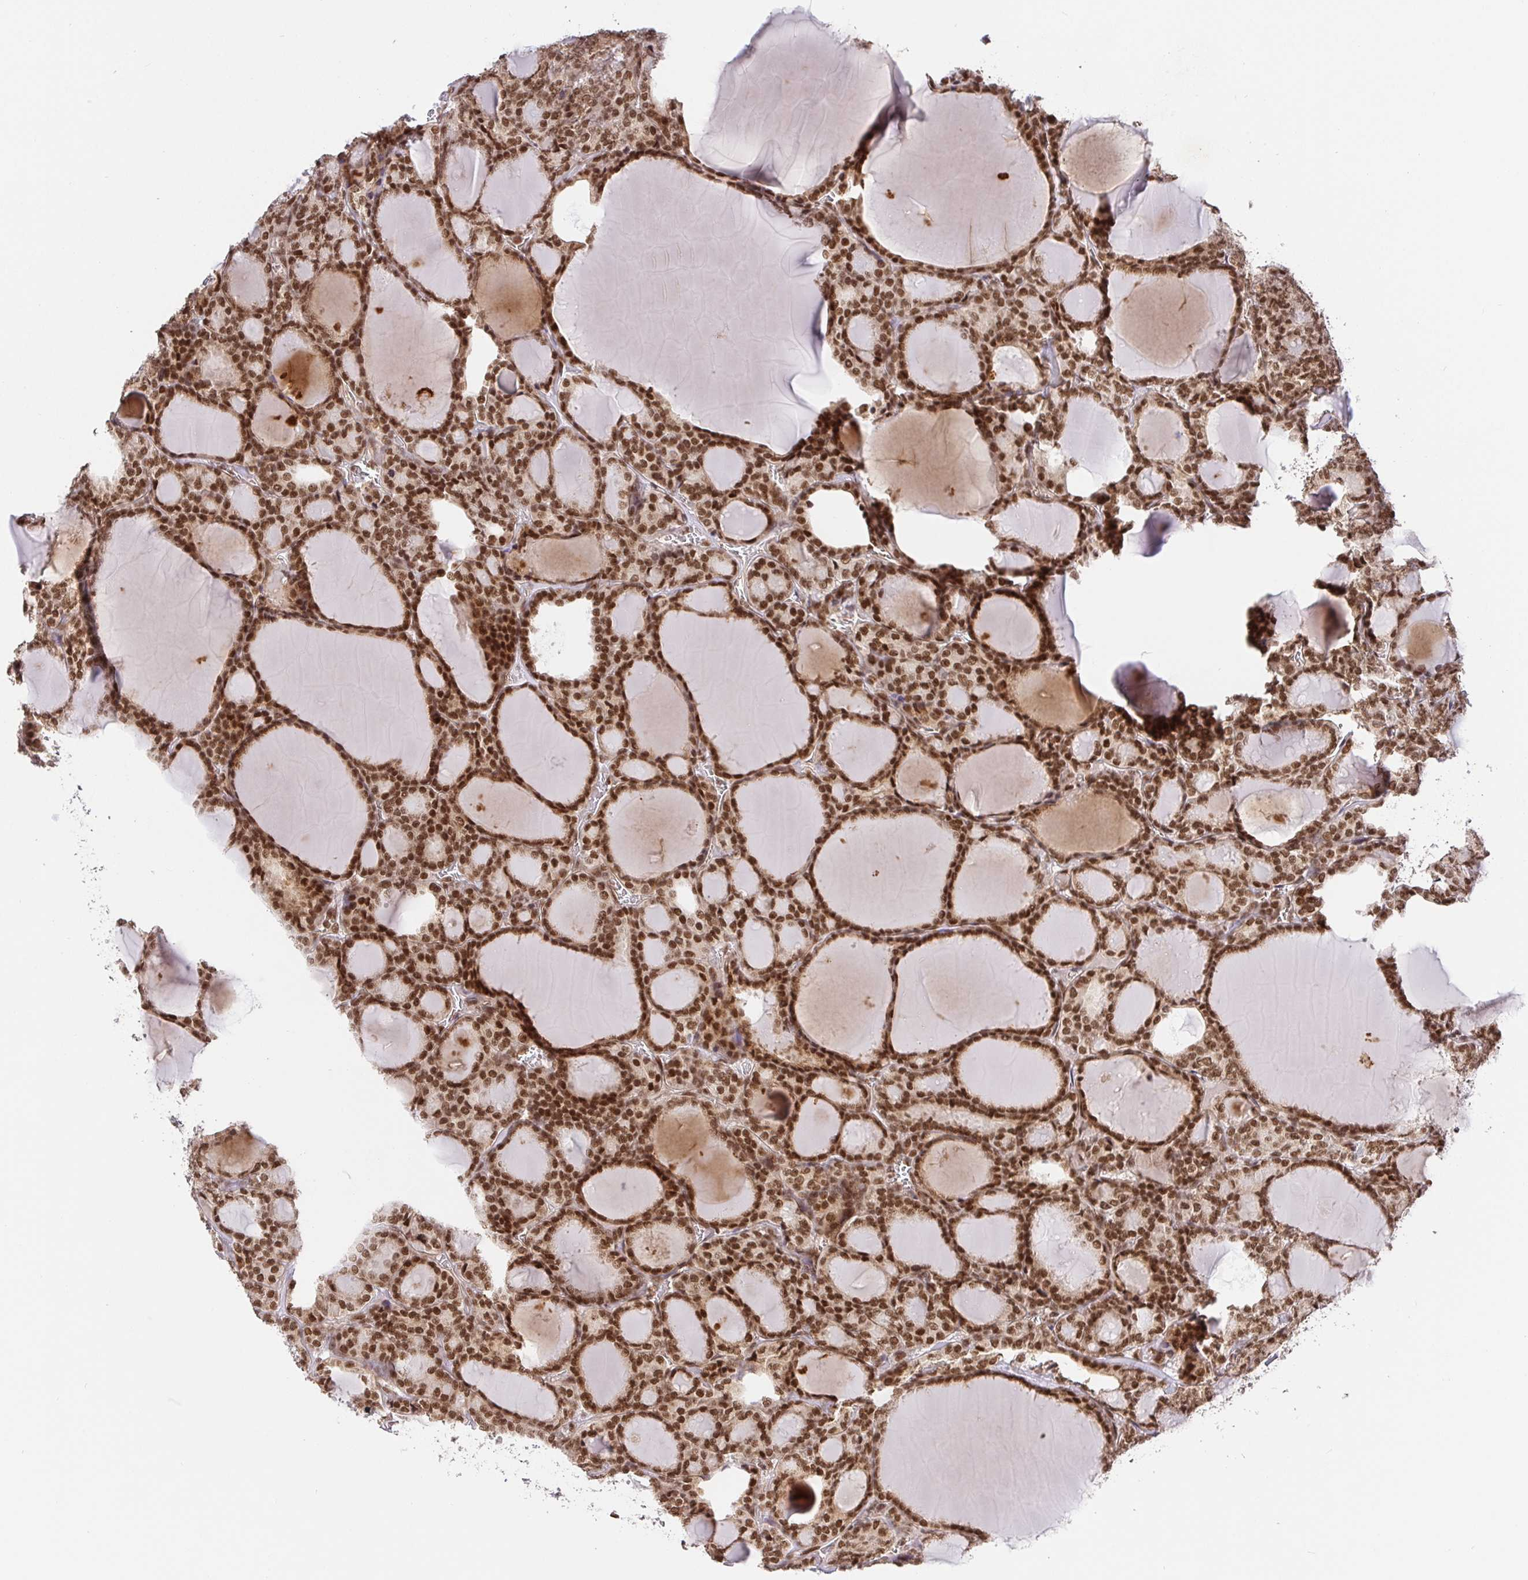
{"staining": {"intensity": "moderate", "quantity": ">75%", "location": "nuclear"}, "tissue": "thyroid cancer", "cell_type": "Tumor cells", "image_type": "cancer", "snomed": [{"axis": "morphology", "description": "Follicular adenoma carcinoma, NOS"}, {"axis": "topography", "description": "Thyroid gland"}], "caption": "The immunohistochemical stain highlights moderate nuclear expression in tumor cells of thyroid cancer tissue. The protein is shown in brown color, while the nuclei are stained blue.", "gene": "USF1", "patient": {"sex": "male", "age": 74}}